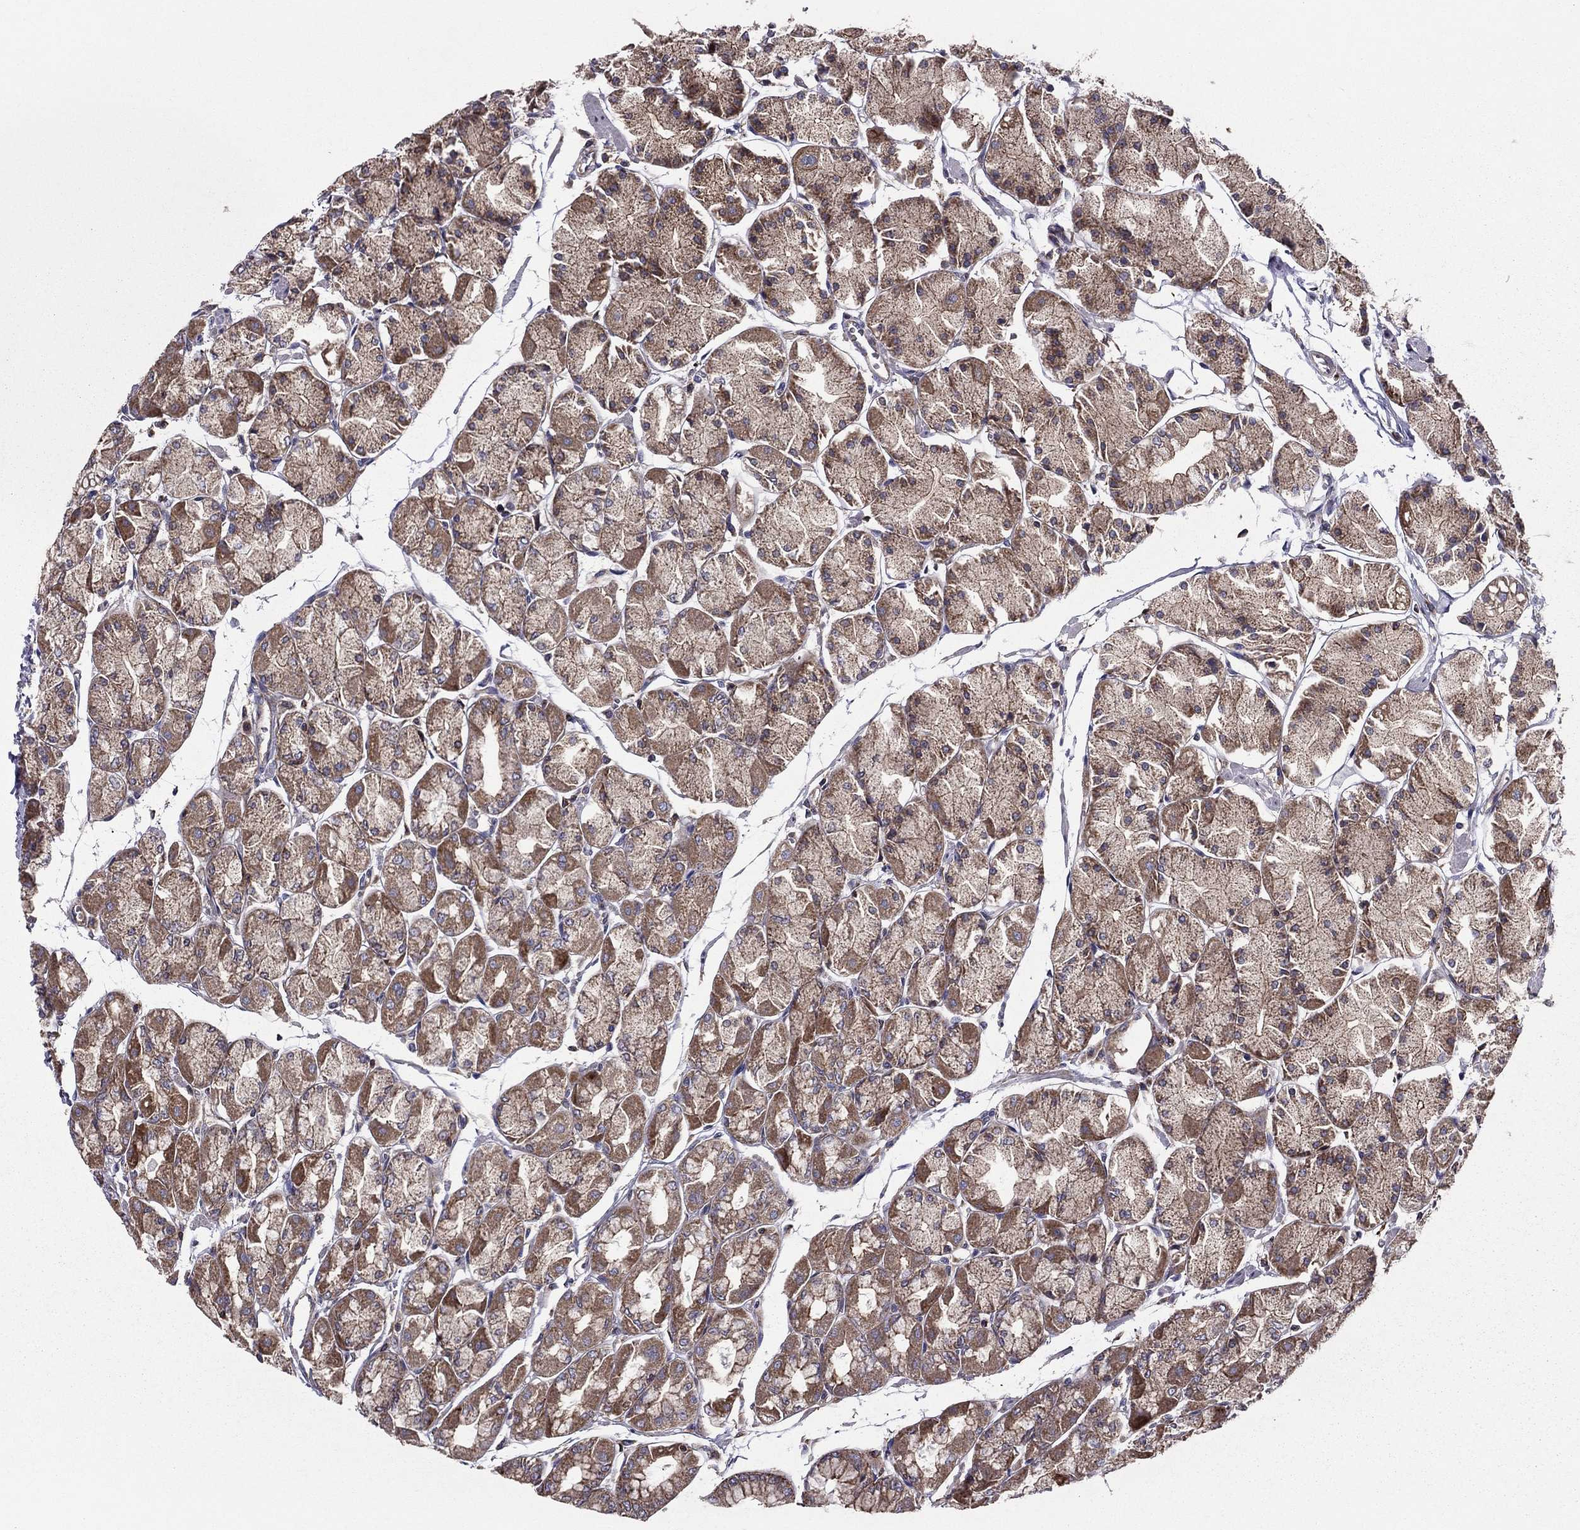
{"staining": {"intensity": "strong", "quantity": "25%-75%", "location": "cytoplasmic/membranous"}, "tissue": "stomach", "cell_type": "Glandular cells", "image_type": "normal", "snomed": [{"axis": "morphology", "description": "Normal tissue, NOS"}, {"axis": "topography", "description": "Stomach, upper"}], "caption": "Immunohistochemistry (IHC) histopathology image of normal human stomach stained for a protein (brown), which displays high levels of strong cytoplasmic/membranous positivity in approximately 25%-75% of glandular cells.", "gene": "ALG6", "patient": {"sex": "male", "age": 60}}